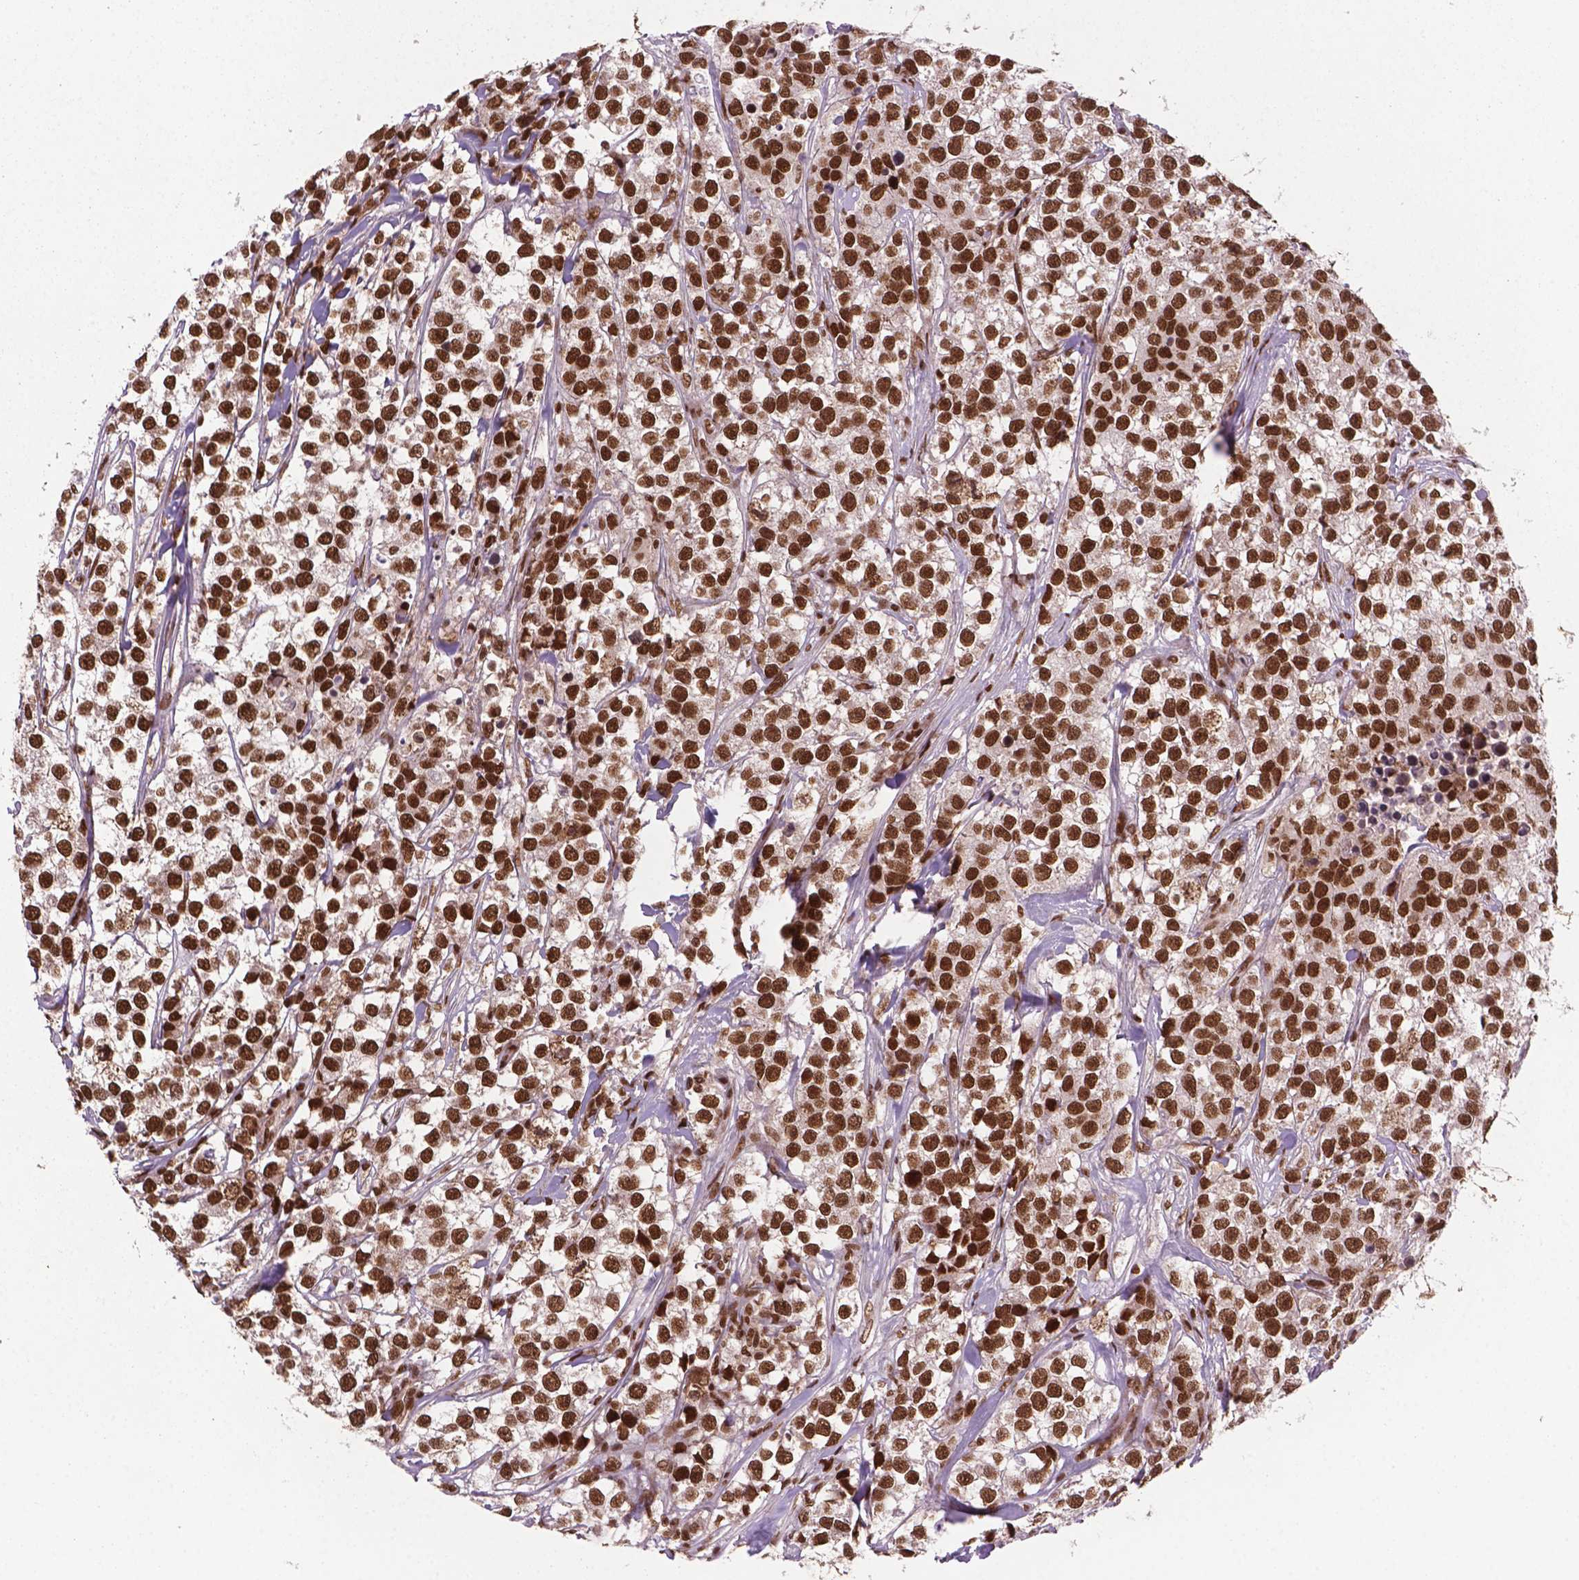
{"staining": {"intensity": "strong", "quantity": ">75%", "location": "nuclear"}, "tissue": "testis cancer", "cell_type": "Tumor cells", "image_type": "cancer", "snomed": [{"axis": "morphology", "description": "Seminoma, NOS"}, {"axis": "topography", "description": "Testis"}], "caption": "High-magnification brightfield microscopy of testis cancer stained with DAB (3,3'-diaminobenzidine) (brown) and counterstained with hematoxylin (blue). tumor cells exhibit strong nuclear positivity is identified in approximately>75% of cells. The staining was performed using DAB, with brown indicating positive protein expression. Nuclei are stained blue with hematoxylin.", "gene": "SIRT6", "patient": {"sex": "male", "age": 59}}